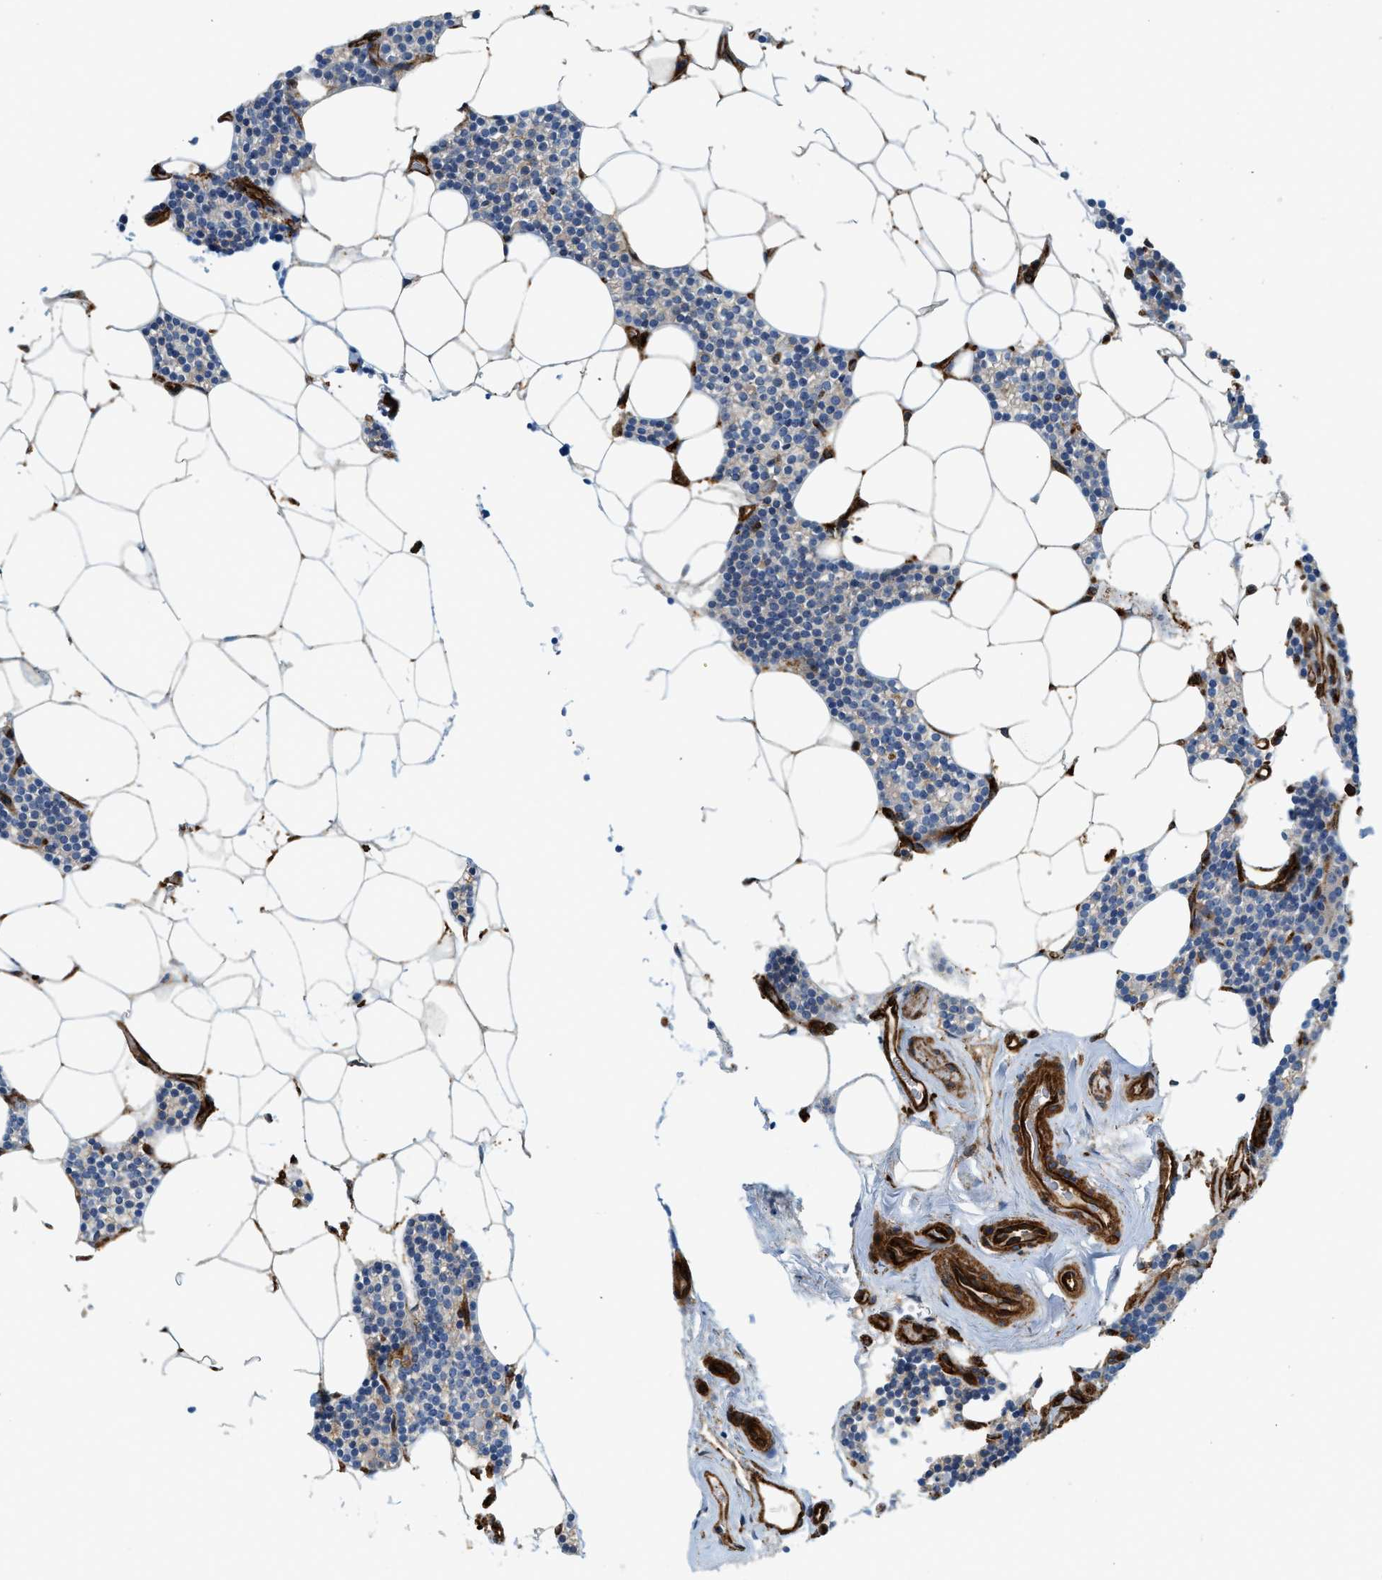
{"staining": {"intensity": "moderate", "quantity": "25%-75%", "location": "cytoplasmic/membranous"}, "tissue": "parathyroid gland", "cell_type": "Glandular cells", "image_type": "normal", "snomed": [{"axis": "morphology", "description": "Normal tissue, NOS"}, {"axis": "morphology", "description": "Adenoma, NOS"}, {"axis": "topography", "description": "Parathyroid gland"}], "caption": "The image shows staining of normal parathyroid gland, revealing moderate cytoplasmic/membranous protein positivity (brown color) within glandular cells.", "gene": "HIP1", "patient": {"sex": "female", "age": 70}}